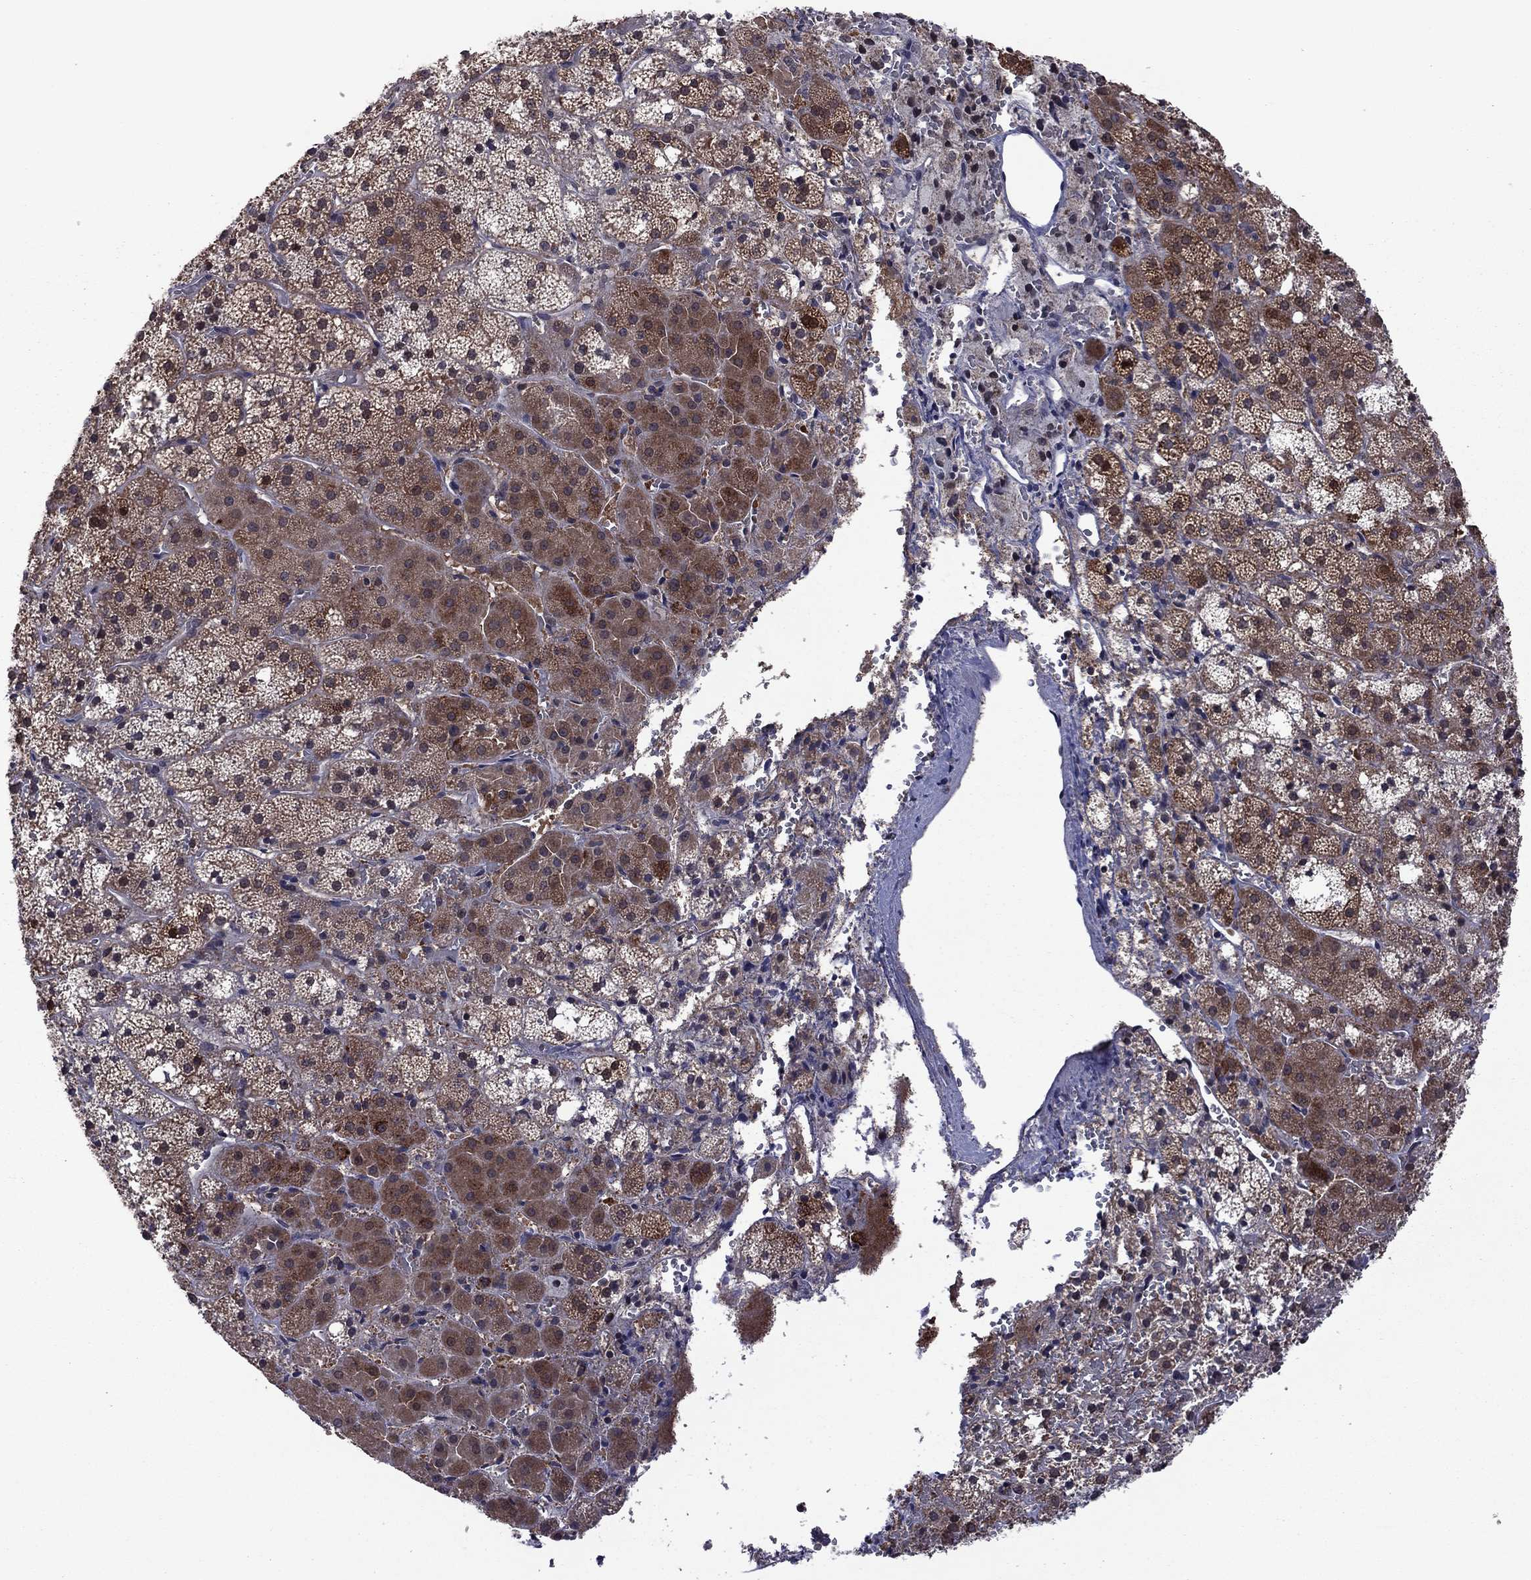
{"staining": {"intensity": "strong", "quantity": "25%-75%", "location": "cytoplasmic/membranous"}, "tissue": "adrenal gland", "cell_type": "Glandular cells", "image_type": "normal", "snomed": [{"axis": "morphology", "description": "Normal tissue, NOS"}, {"axis": "topography", "description": "Adrenal gland"}], "caption": "Unremarkable adrenal gland was stained to show a protein in brown. There is high levels of strong cytoplasmic/membranous staining in about 25%-75% of glandular cells.", "gene": "GPAA1", "patient": {"sex": "male", "age": 53}}